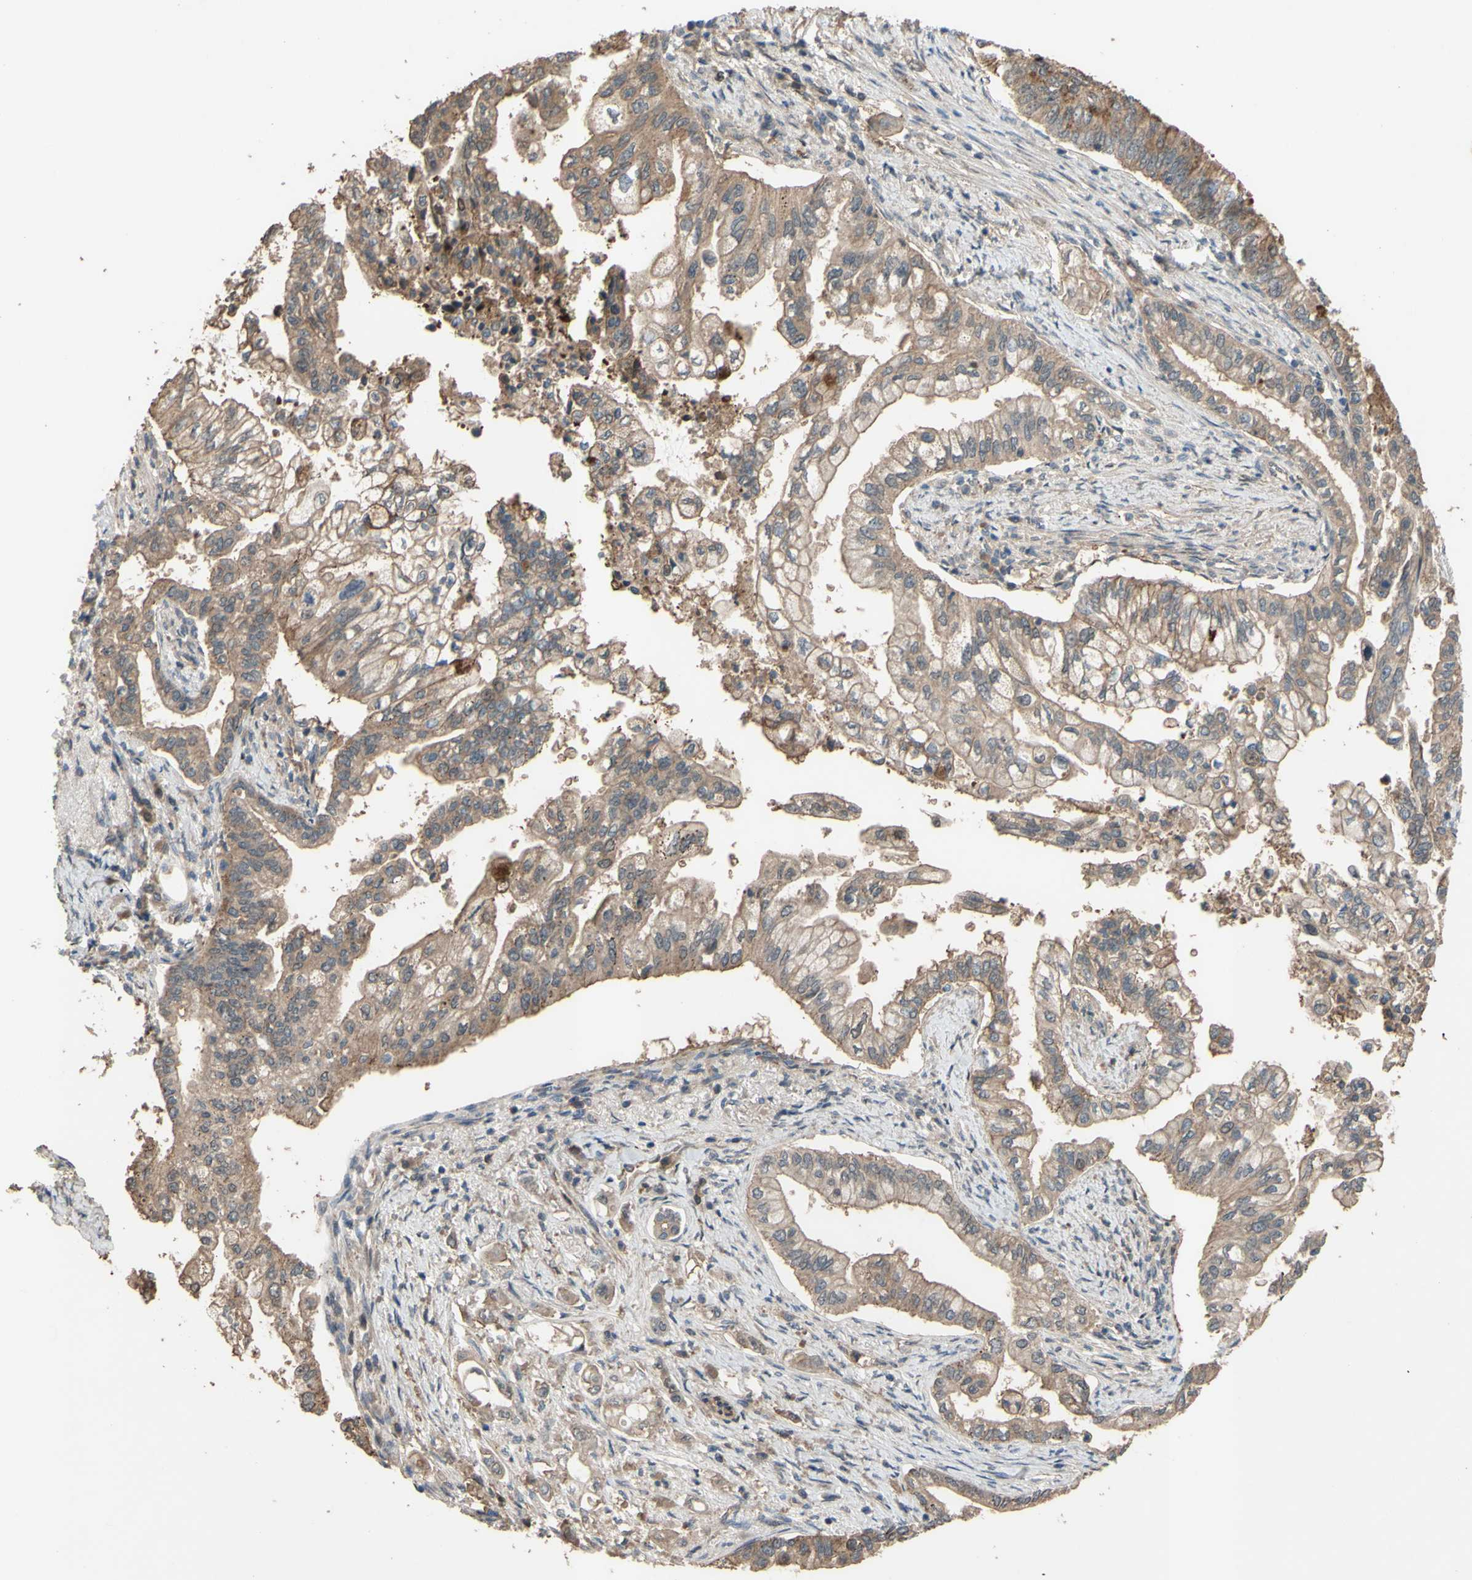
{"staining": {"intensity": "moderate", "quantity": ">75%", "location": "cytoplasmic/membranous"}, "tissue": "pancreatic cancer", "cell_type": "Tumor cells", "image_type": "cancer", "snomed": [{"axis": "morphology", "description": "Normal tissue, NOS"}, {"axis": "topography", "description": "Pancreas"}], "caption": "A high-resolution histopathology image shows IHC staining of pancreatic cancer, which shows moderate cytoplasmic/membranous staining in approximately >75% of tumor cells.", "gene": "SHROOM4", "patient": {"sex": "male", "age": 42}}